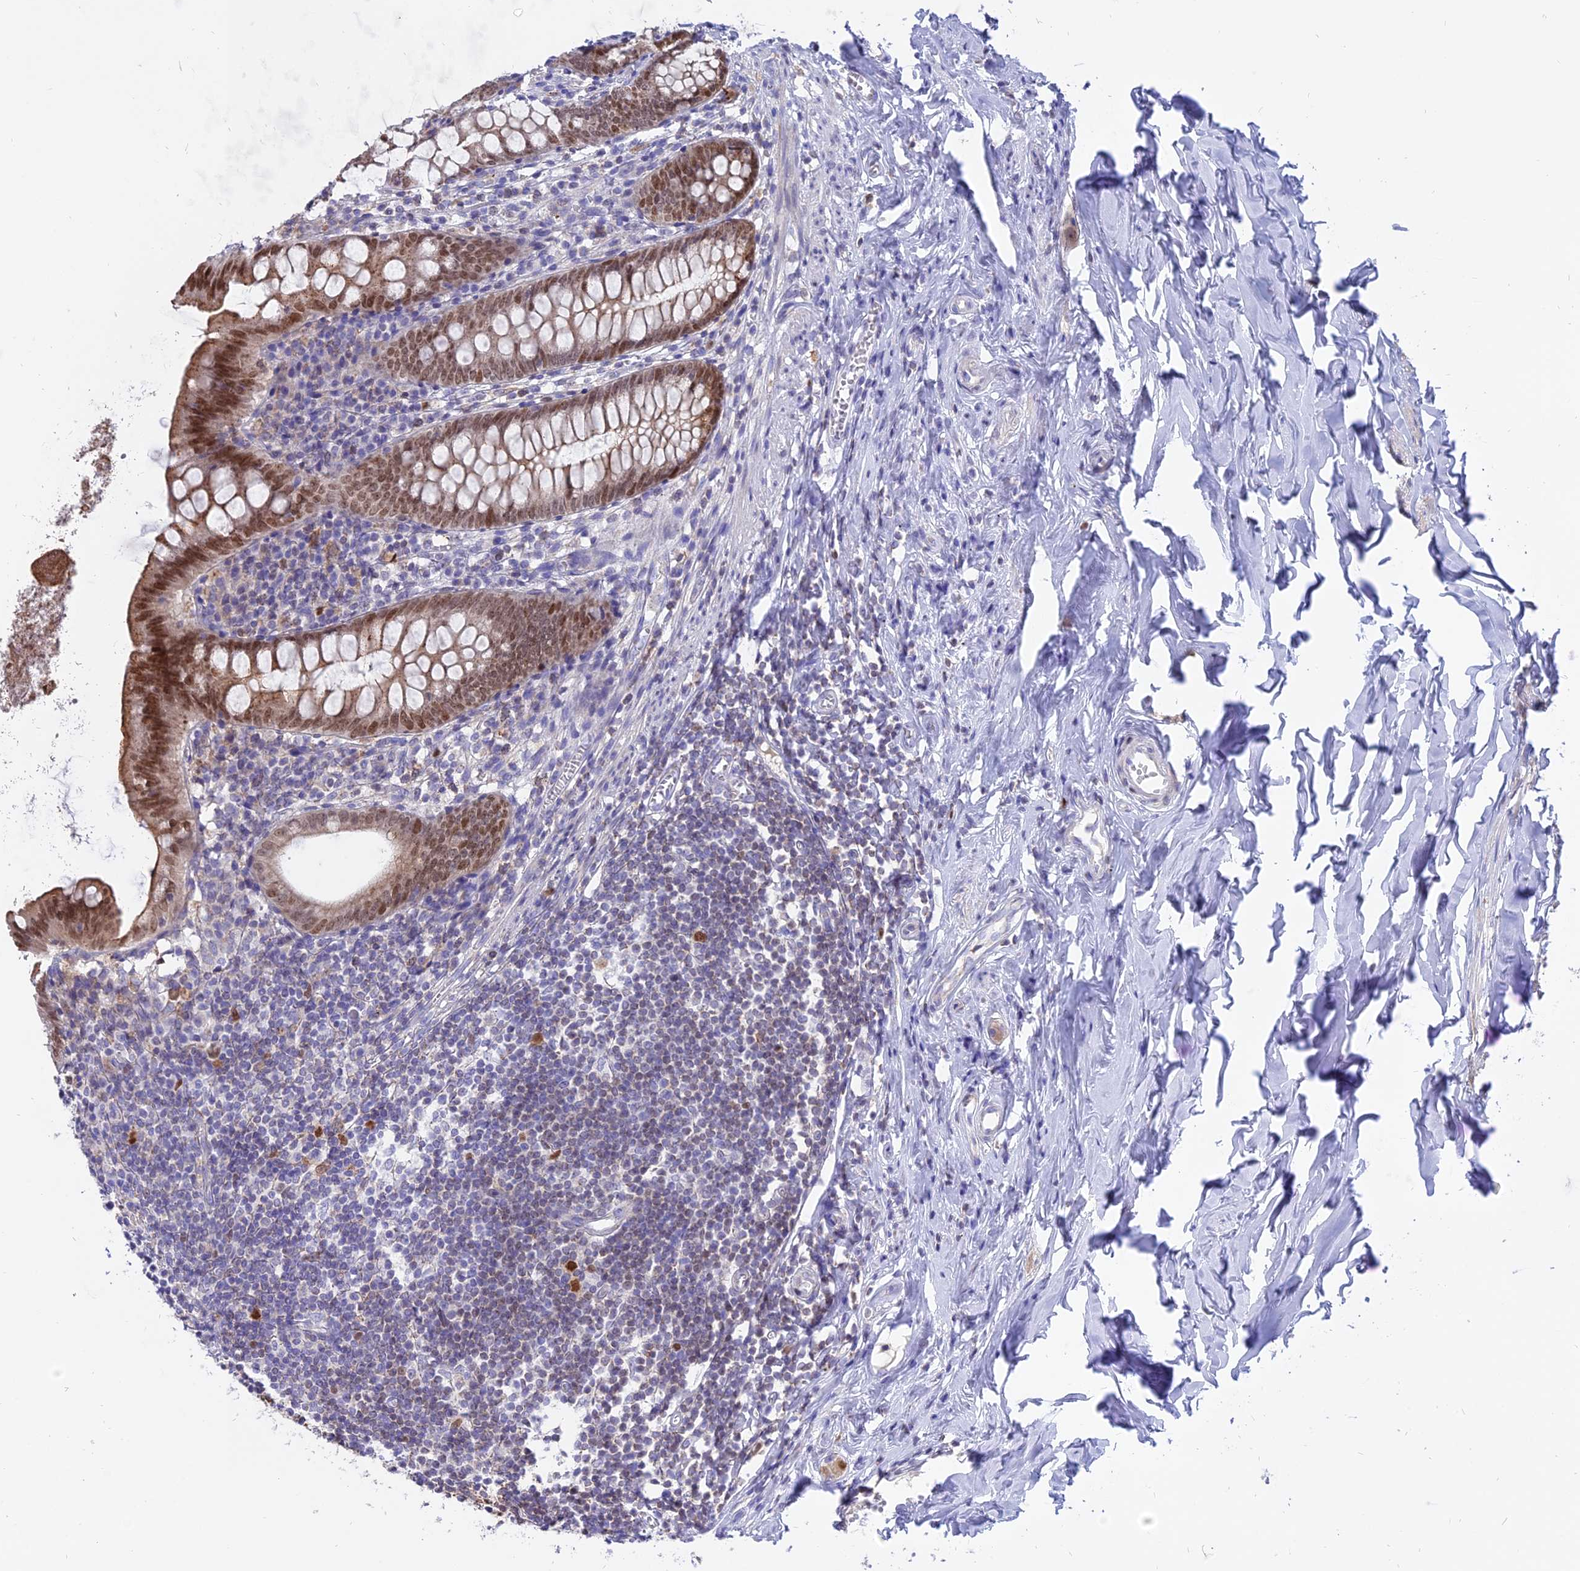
{"staining": {"intensity": "moderate", "quantity": "25%-75%", "location": "cytoplasmic/membranous,nuclear"}, "tissue": "appendix", "cell_type": "Glandular cells", "image_type": "normal", "snomed": [{"axis": "morphology", "description": "Normal tissue, NOS"}, {"axis": "topography", "description": "Appendix"}], "caption": "This image shows immunohistochemistry staining of unremarkable human appendix, with medium moderate cytoplasmic/membranous,nuclear expression in approximately 25%-75% of glandular cells.", "gene": "CENPV", "patient": {"sex": "female", "age": 51}}